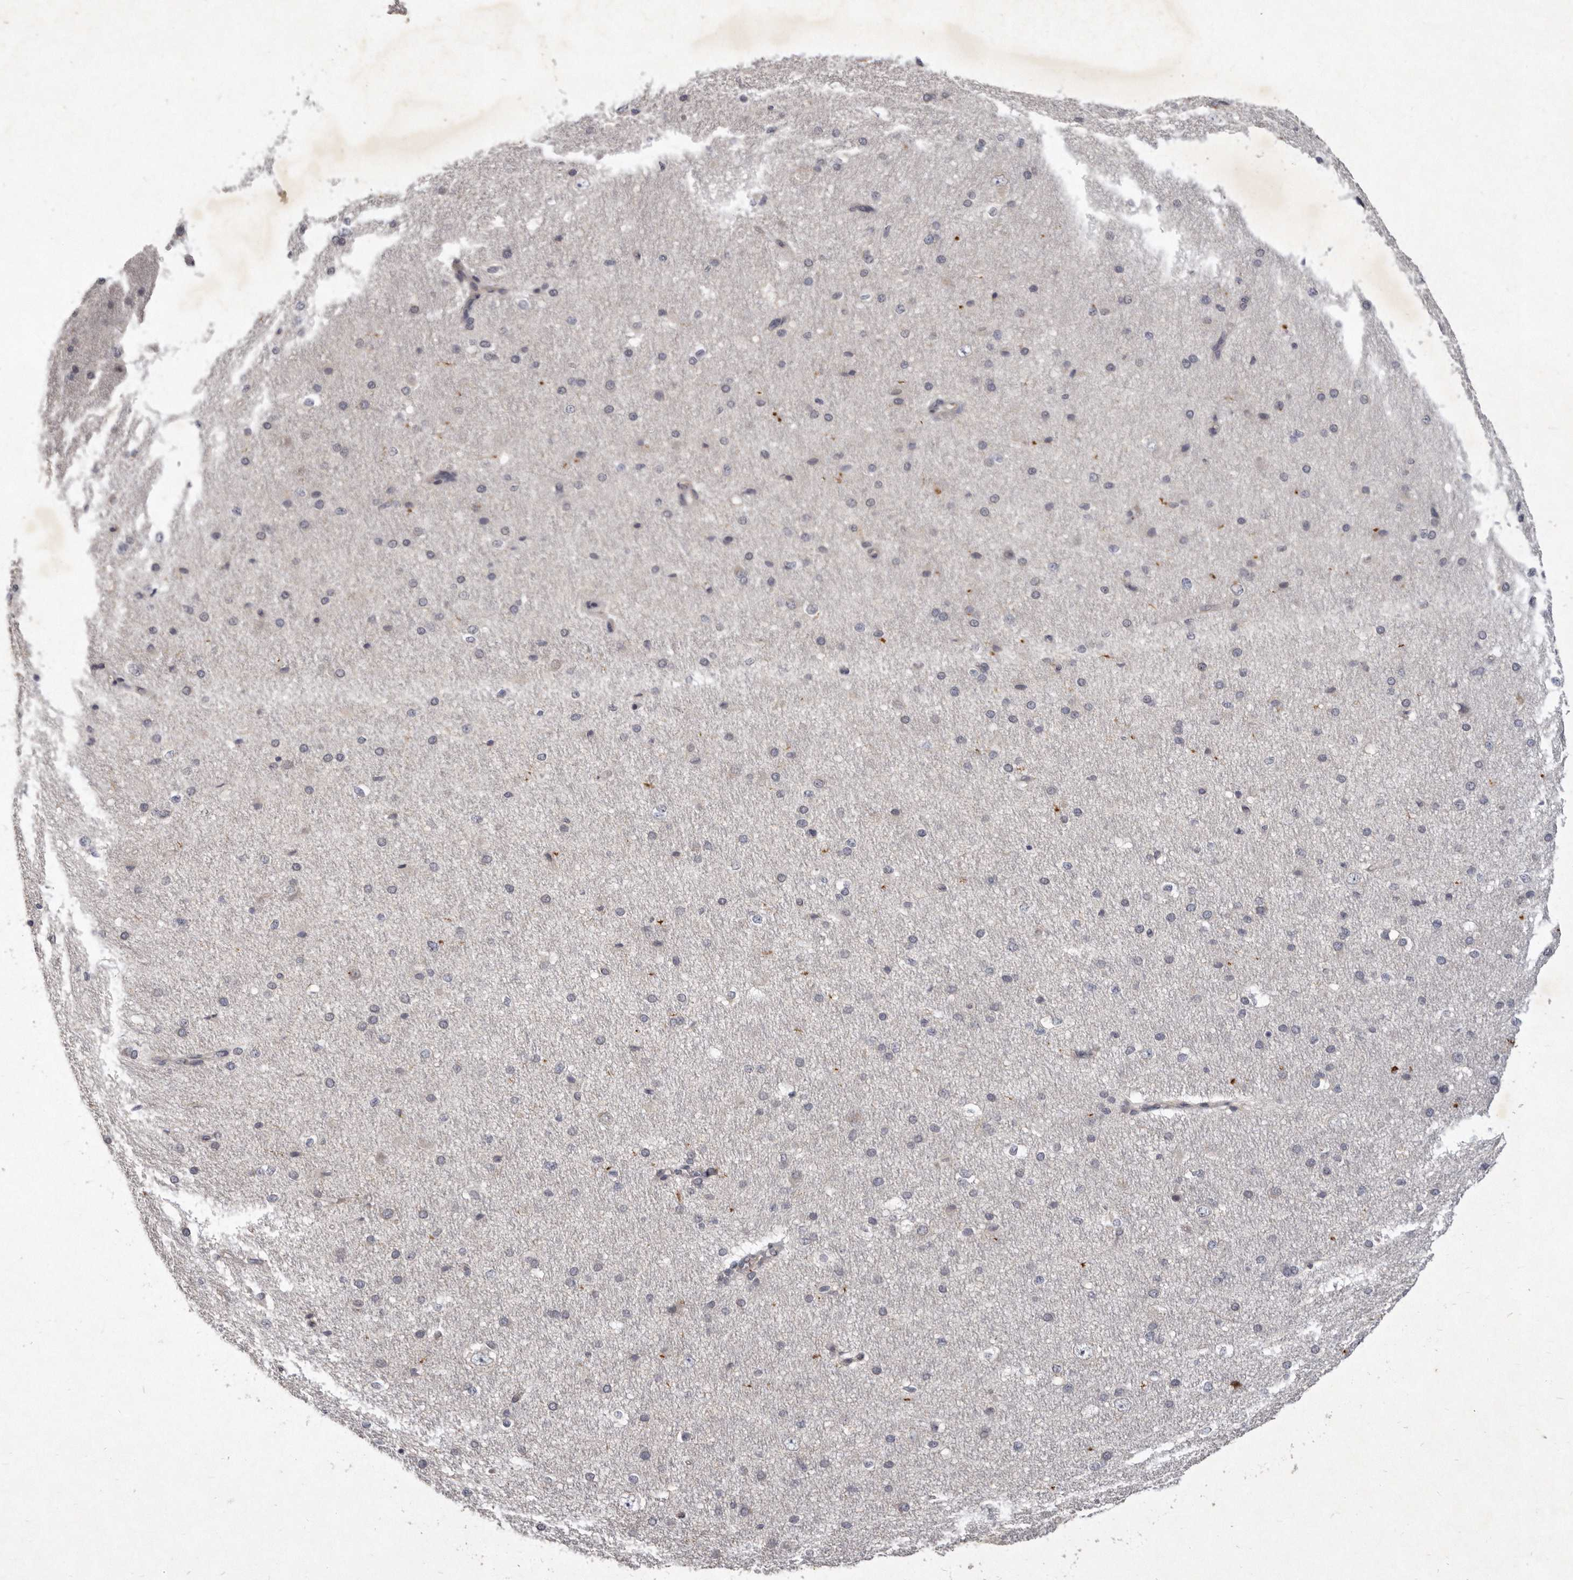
{"staining": {"intensity": "negative", "quantity": "none", "location": "none"}, "tissue": "cerebral cortex", "cell_type": "Endothelial cells", "image_type": "normal", "snomed": [{"axis": "morphology", "description": "Normal tissue, NOS"}, {"axis": "morphology", "description": "Developmental malformation"}, {"axis": "topography", "description": "Cerebral cortex"}], "caption": "Immunohistochemical staining of normal human cerebral cortex displays no significant staining in endothelial cells. (Brightfield microscopy of DAB immunohistochemistry at high magnification).", "gene": "SLC22A1", "patient": {"sex": "female", "age": 30}}